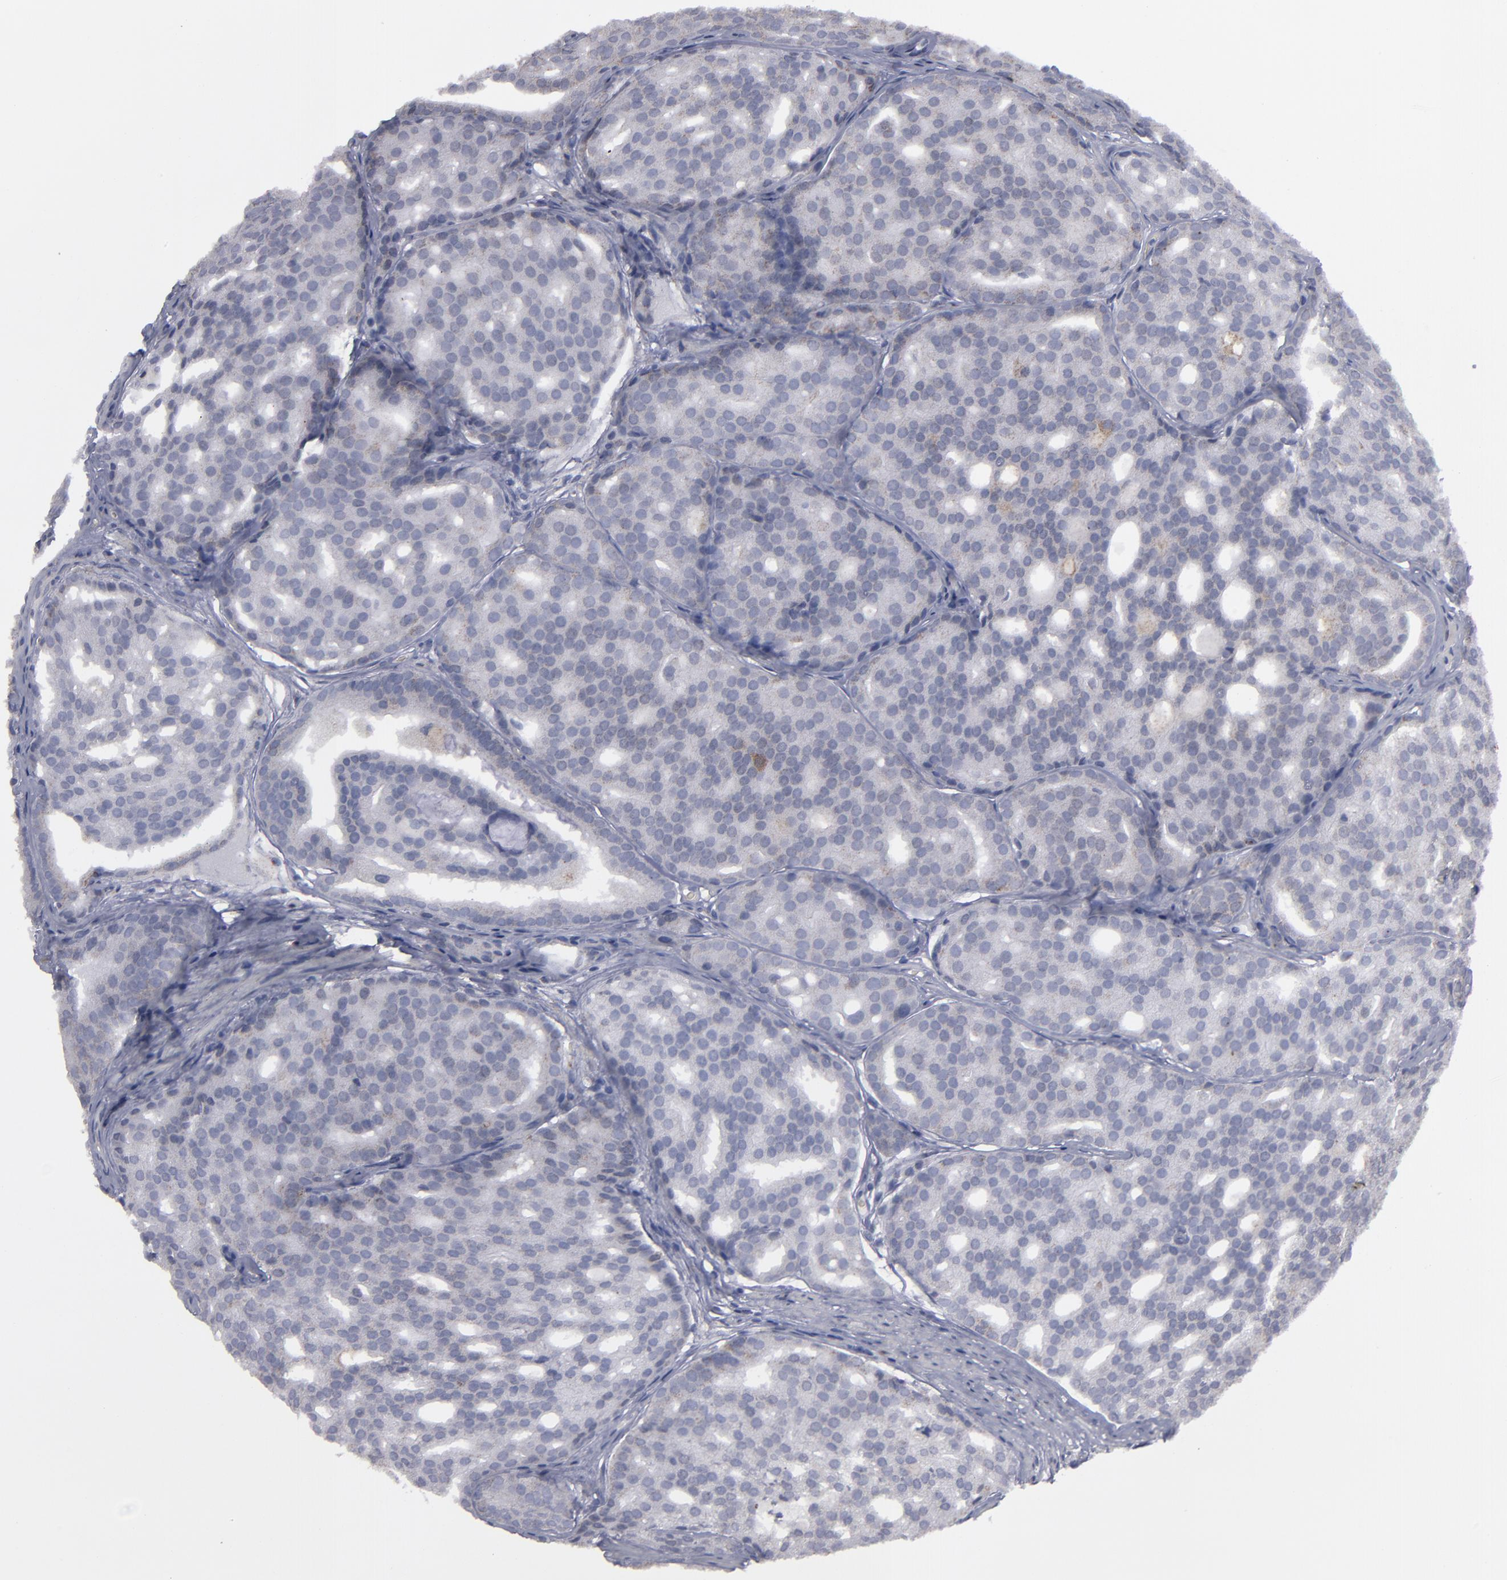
{"staining": {"intensity": "weak", "quantity": "<25%", "location": "cytoplasmic/membranous"}, "tissue": "prostate cancer", "cell_type": "Tumor cells", "image_type": "cancer", "snomed": [{"axis": "morphology", "description": "Adenocarcinoma, High grade"}, {"axis": "topography", "description": "Prostate"}], "caption": "Tumor cells show no significant expression in prostate cancer. Nuclei are stained in blue.", "gene": "MYOM2", "patient": {"sex": "male", "age": 64}}